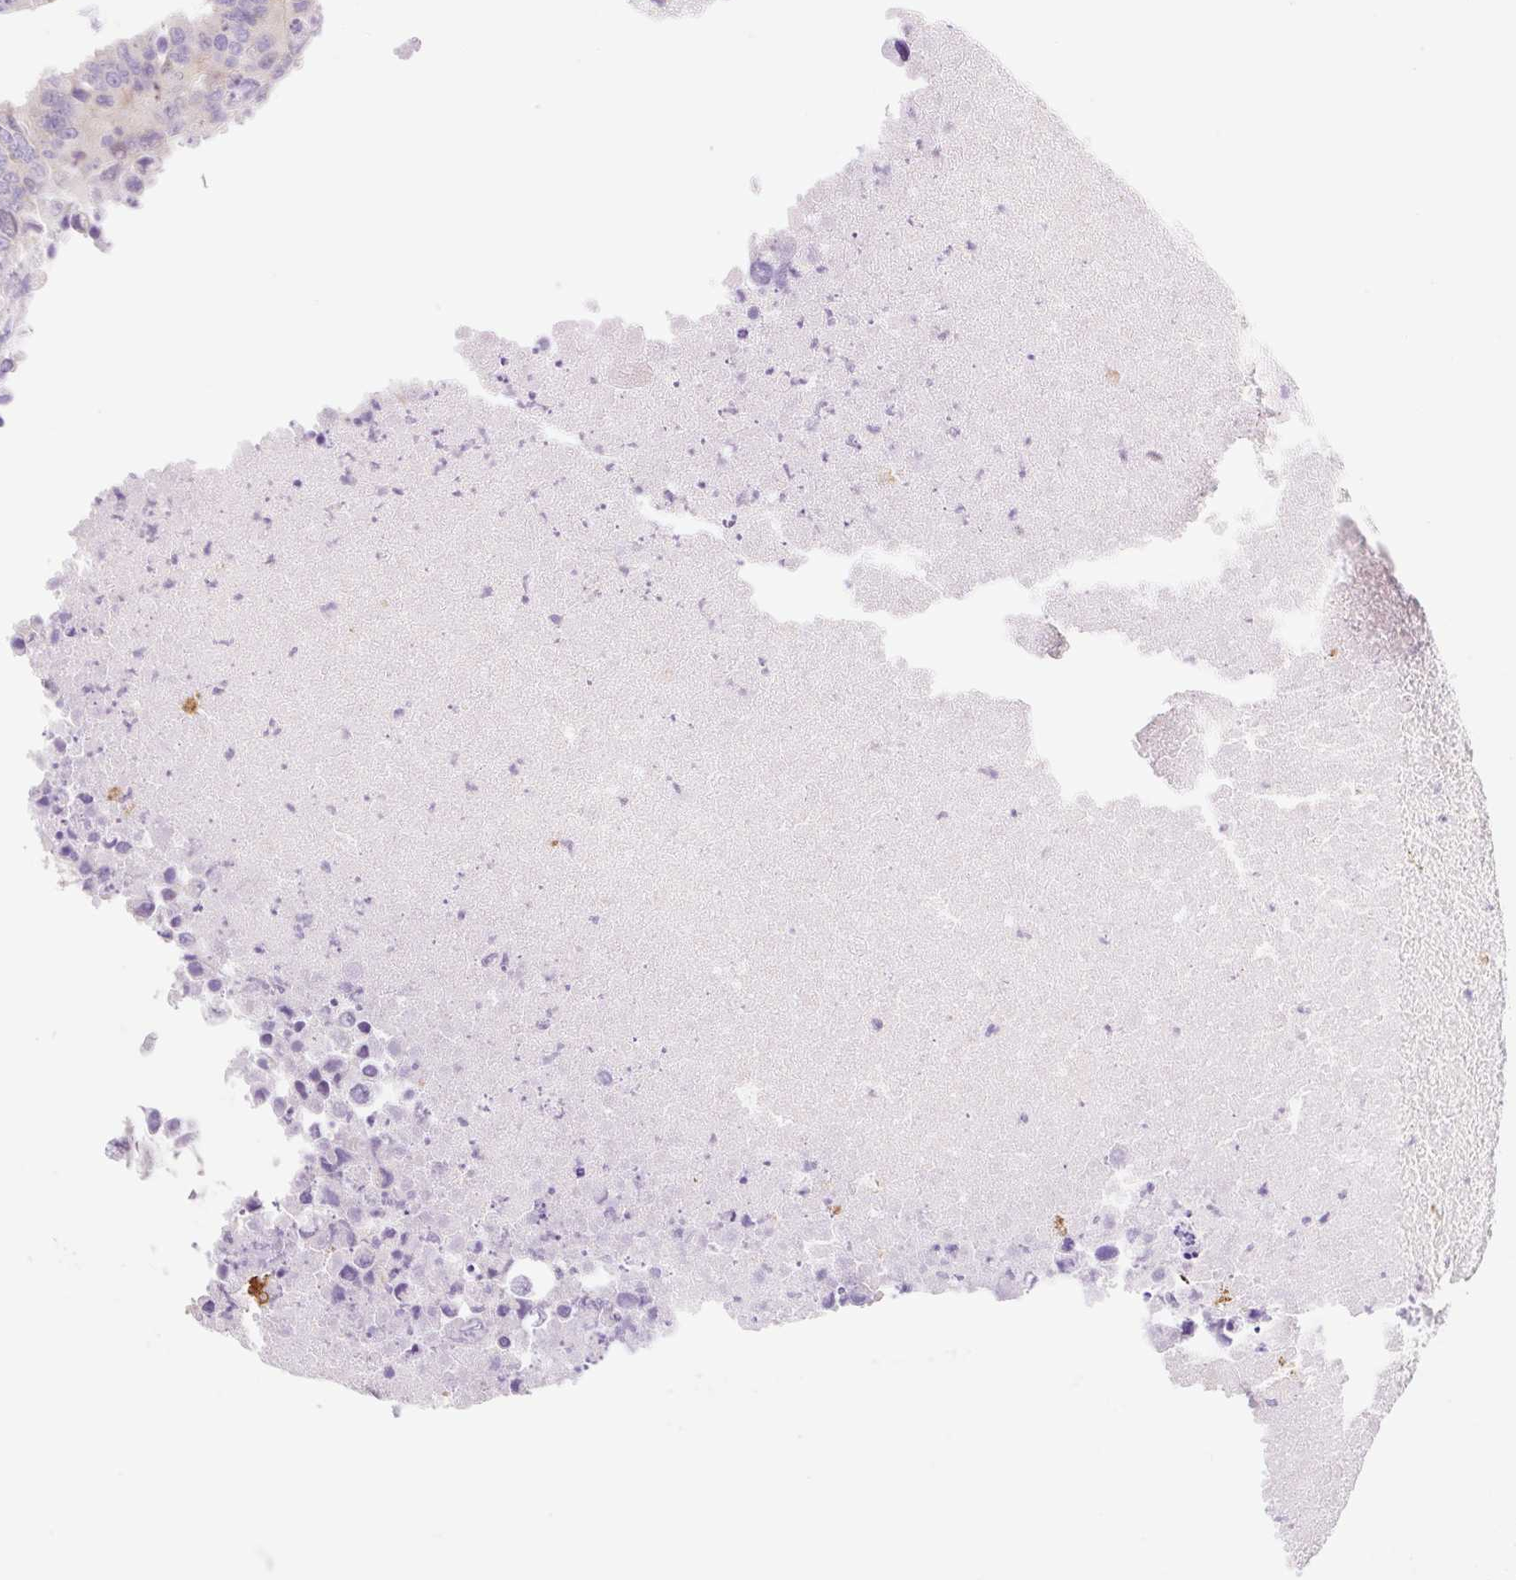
{"staining": {"intensity": "strong", "quantity": "<25%", "location": "cytoplasmic/membranous"}, "tissue": "colorectal cancer", "cell_type": "Tumor cells", "image_type": "cancer", "snomed": [{"axis": "morphology", "description": "Adenocarcinoma, NOS"}, {"axis": "topography", "description": "Colon"}], "caption": "This micrograph exhibits immunohistochemistry staining of human colorectal cancer, with medium strong cytoplasmic/membranous staining in approximately <25% of tumor cells.", "gene": "LYVE1", "patient": {"sex": "male", "age": 71}}